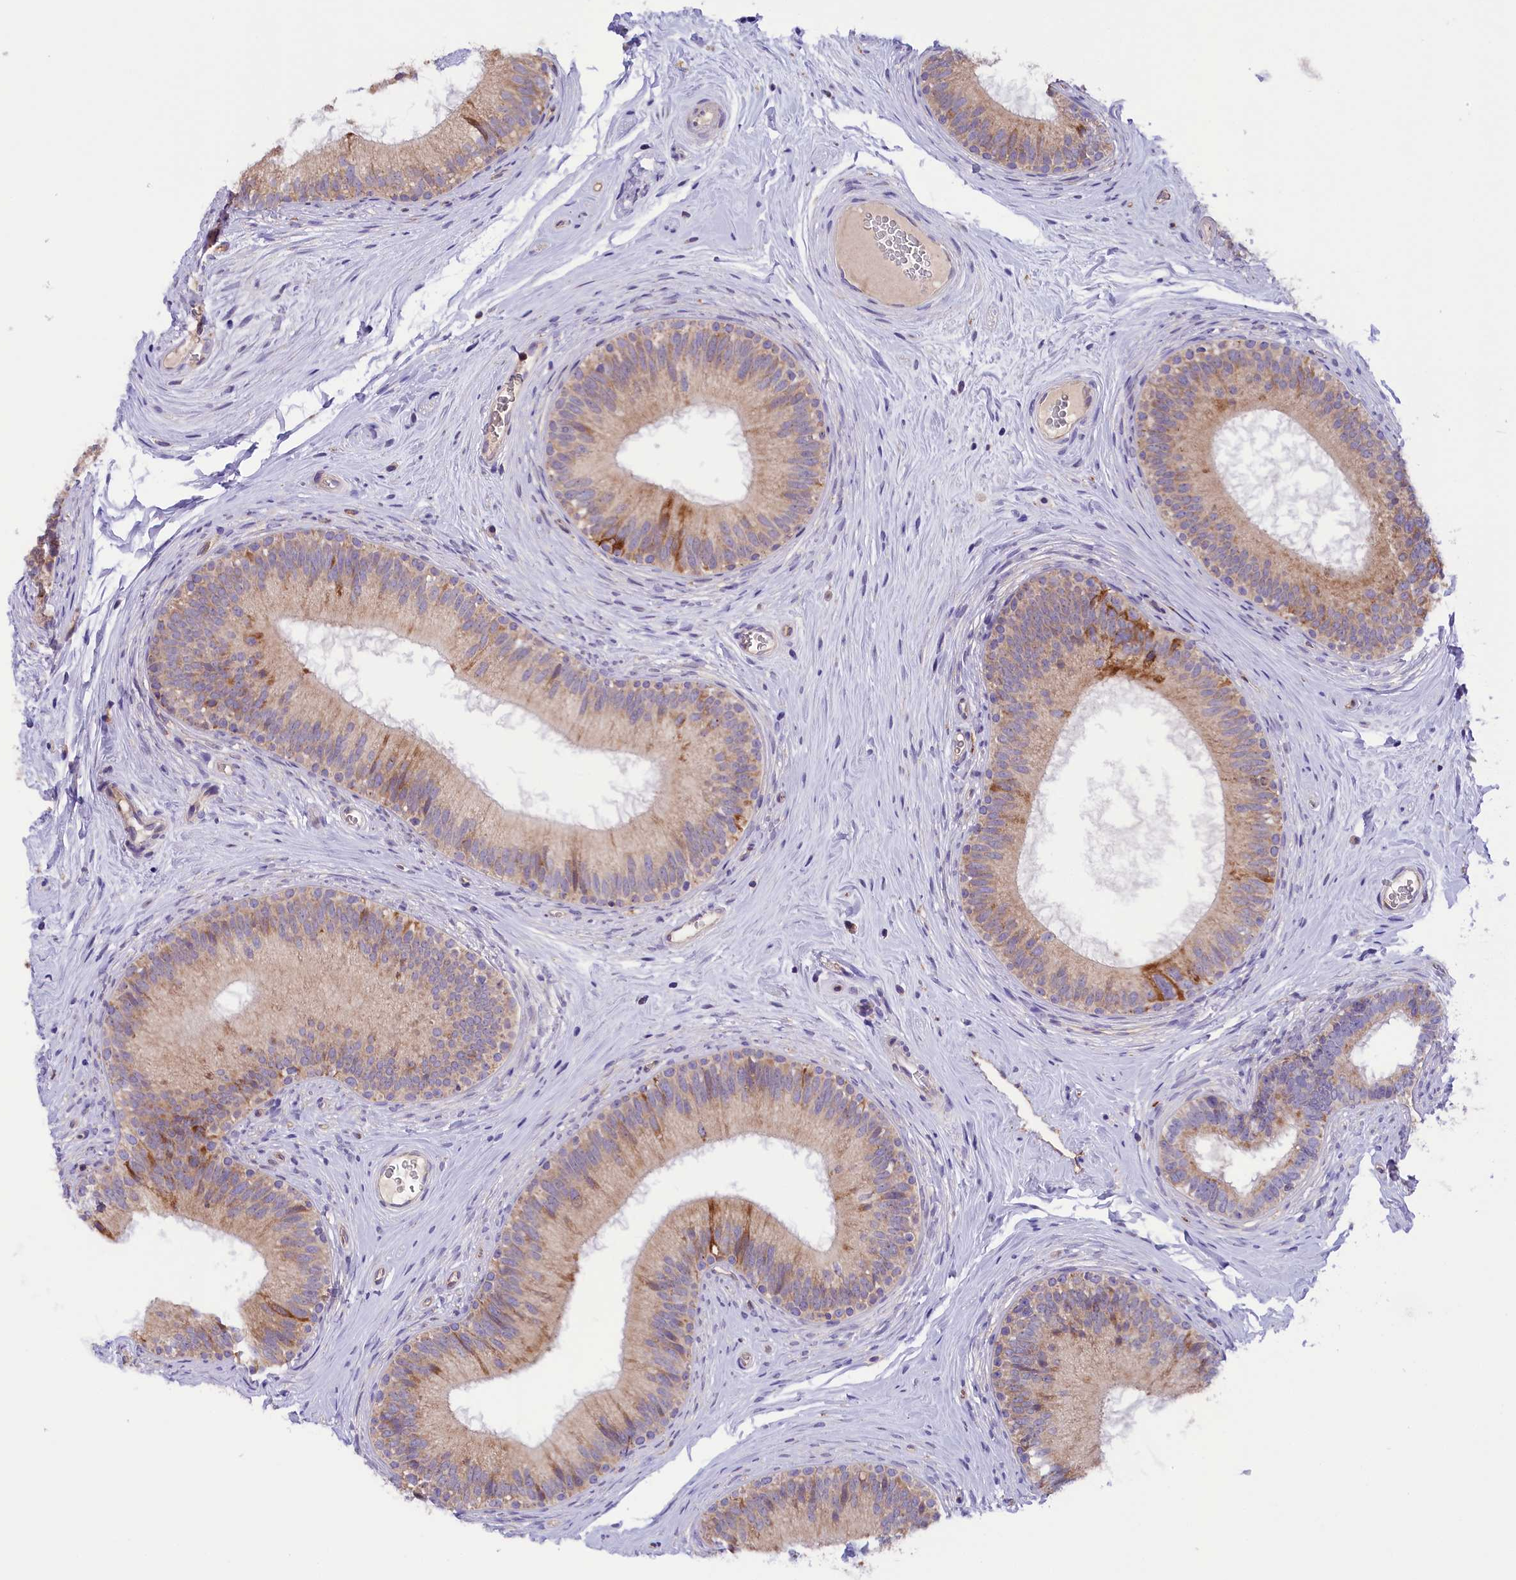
{"staining": {"intensity": "moderate", "quantity": "<25%", "location": "cytoplasmic/membranous"}, "tissue": "epididymis", "cell_type": "Glandular cells", "image_type": "normal", "snomed": [{"axis": "morphology", "description": "Normal tissue, NOS"}, {"axis": "topography", "description": "Epididymis"}], "caption": "Brown immunohistochemical staining in unremarkable epididymis reveals moderate cytoplasmic/membranous staining in about <25% of glandular cells. (Stains: DAB (3,3'-diaminobenzidine) in brown, nuclei in blue, Microscopy: brightfield microscopy at high magnification).", "gene": "DNAJB9", "patient": {"sex": "male", "age": 33}}